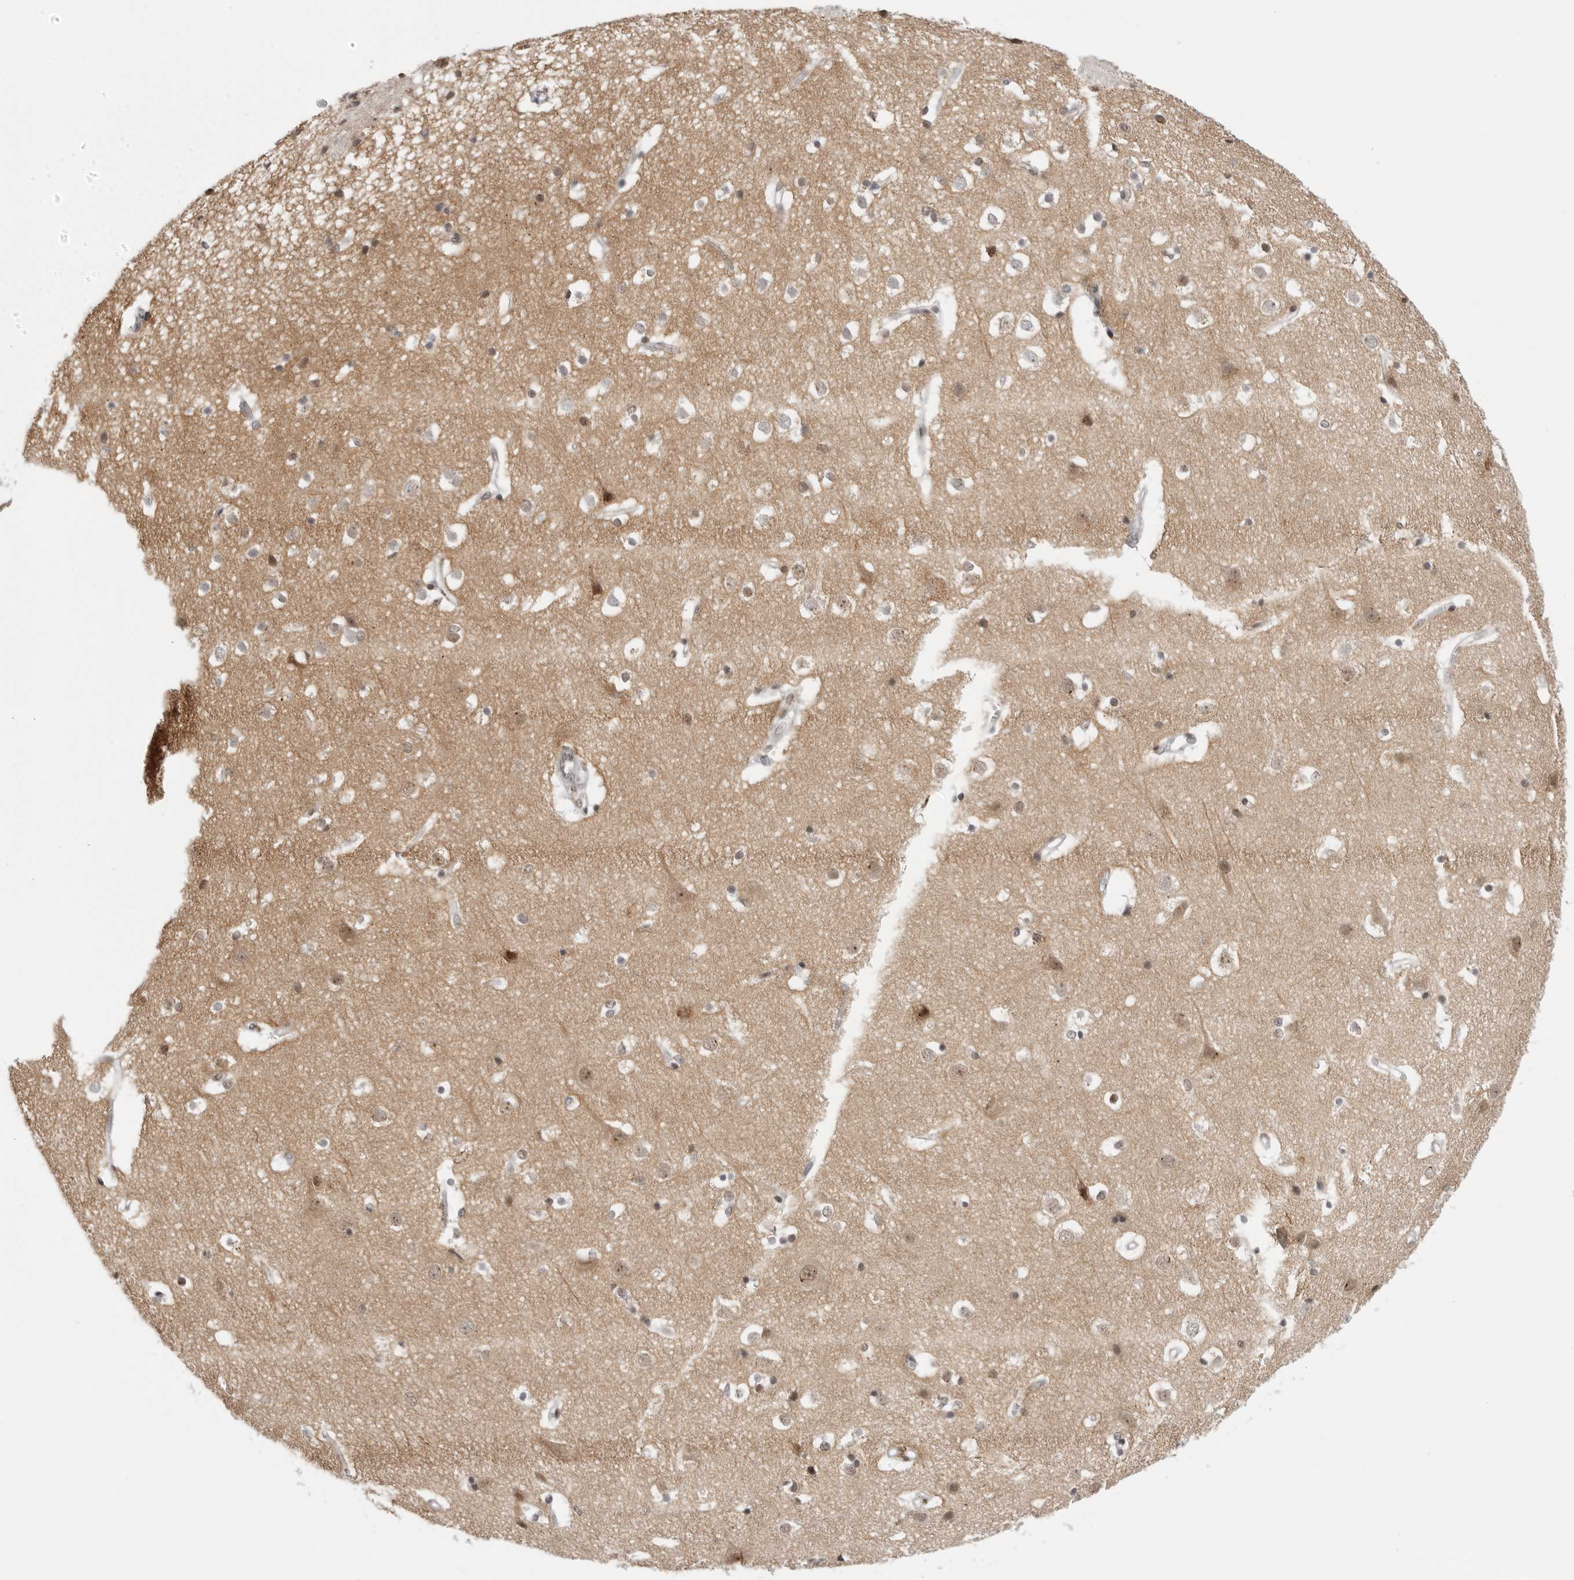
{"staining": {"intensity": "weak", "quantity": "25%-75%", "location": "nuclear"}, "tissue": "cerebral cortex", "cell_type": "Endothelial cells", "image_type": "normal", "snomed": [{"axis": "morphology", "description": "Normal tissue, NOS"}, {"axis": "topography", "description": "Cerebral cortex"}], "caption": "DAB immunohistochemical staining of benign human cerebral cortex exhibits weak nuclear protein expression in approximately 25%-75% of endothelial cells.", "gene": "PRDM10", "patient": {"sex": "male", "age": 54}}